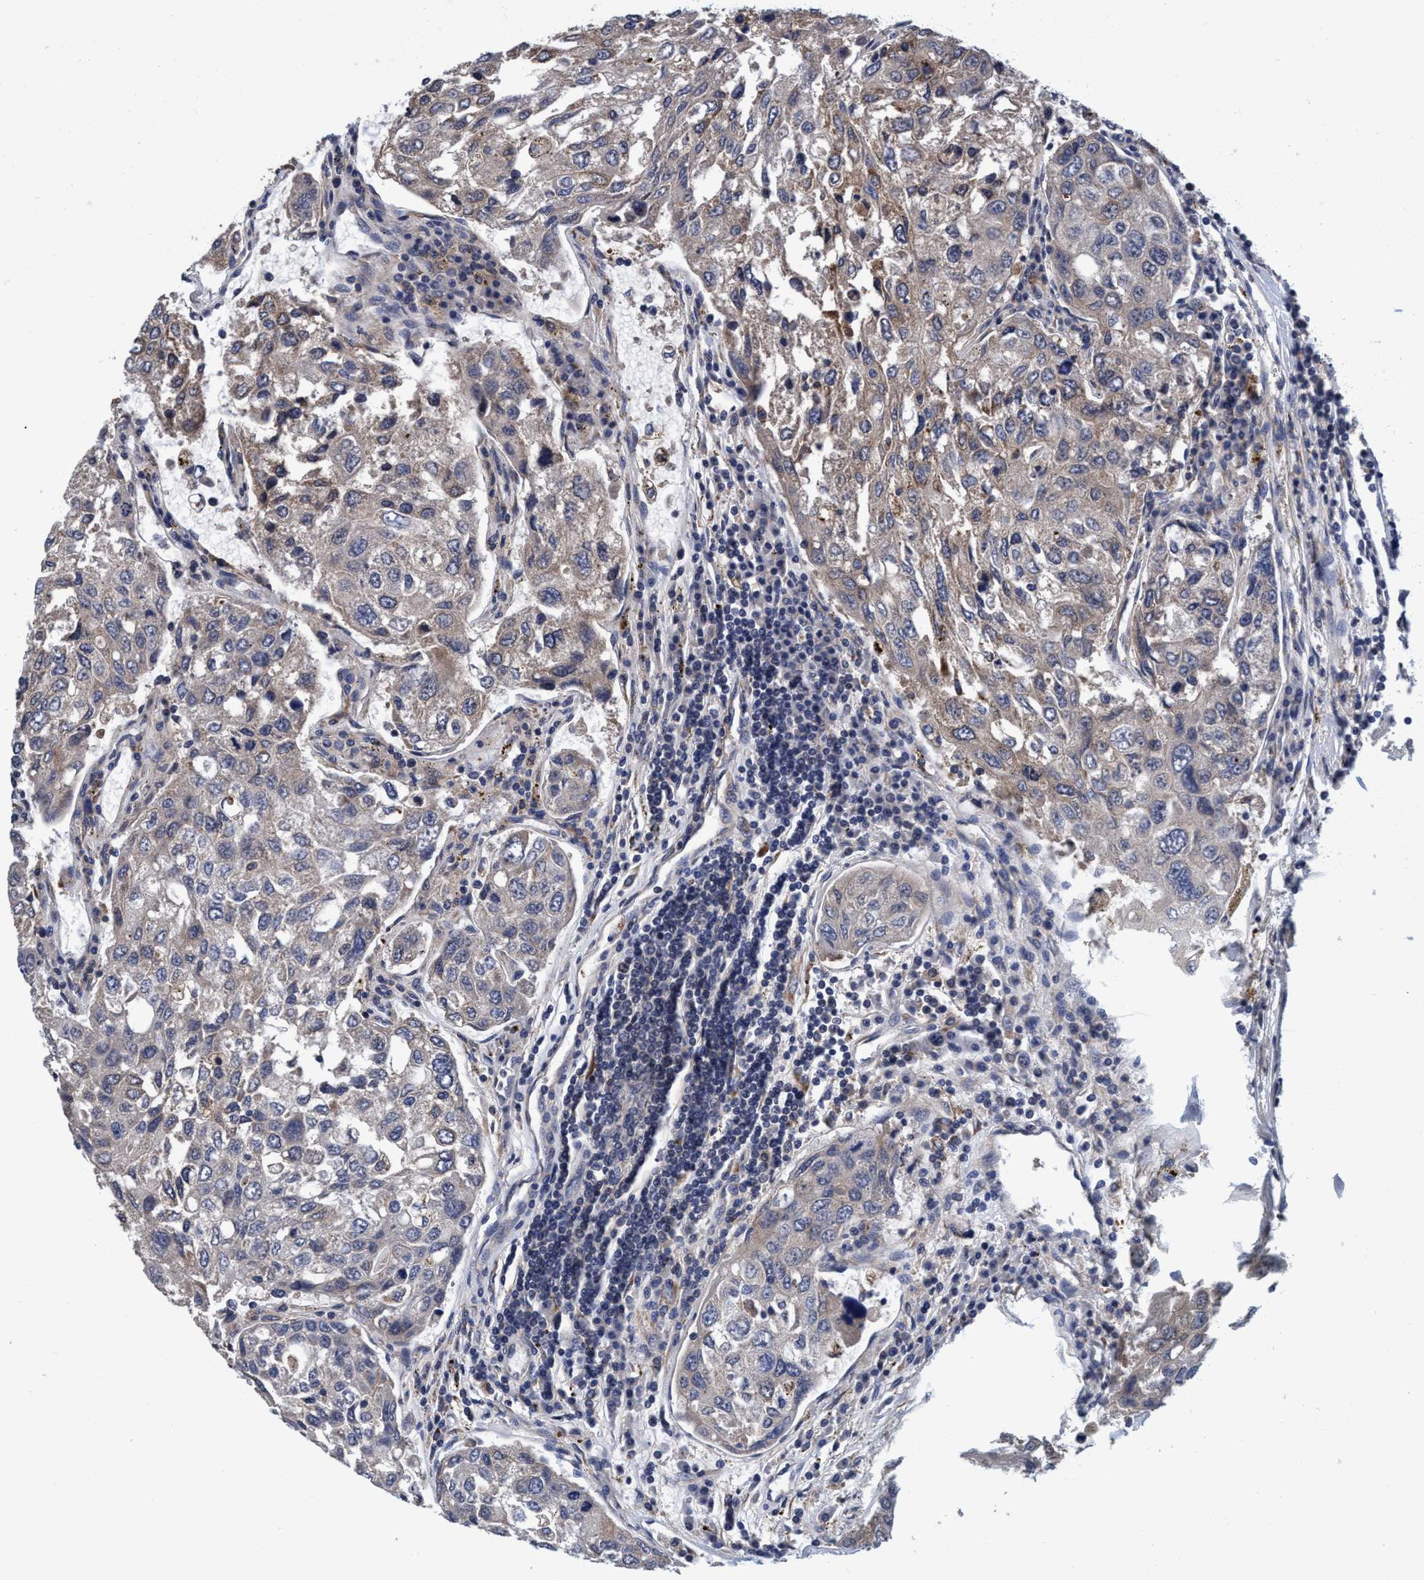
{"staining": {"intensity": "weak", "quantity": "25%-75%", "location": "cytoplasmic/membranous"}, "tissue": "urothelial cancer", "cell_type": "Tumor cells", "image_type": "cancer", "snomed": [{"axis": "morphology", "description": "Urothelial carcinoma, High grade"}, {"axis": "topography", "description": "Lymph node"}, {"axis": "topography", "description": "Urinary bladder"}], "caption": "Tumor cells display weak cytoplasmic/membranous positivity in approximately 25%-75% of cells in urothelial carcinoma (high-grade). (Stains: DAB in brown, nuclei in blue, Microscopy: brightfield microscopy at high magnification).", "gene": "CALCOCO2", "patient": {"sex": "male", "age": 51}}